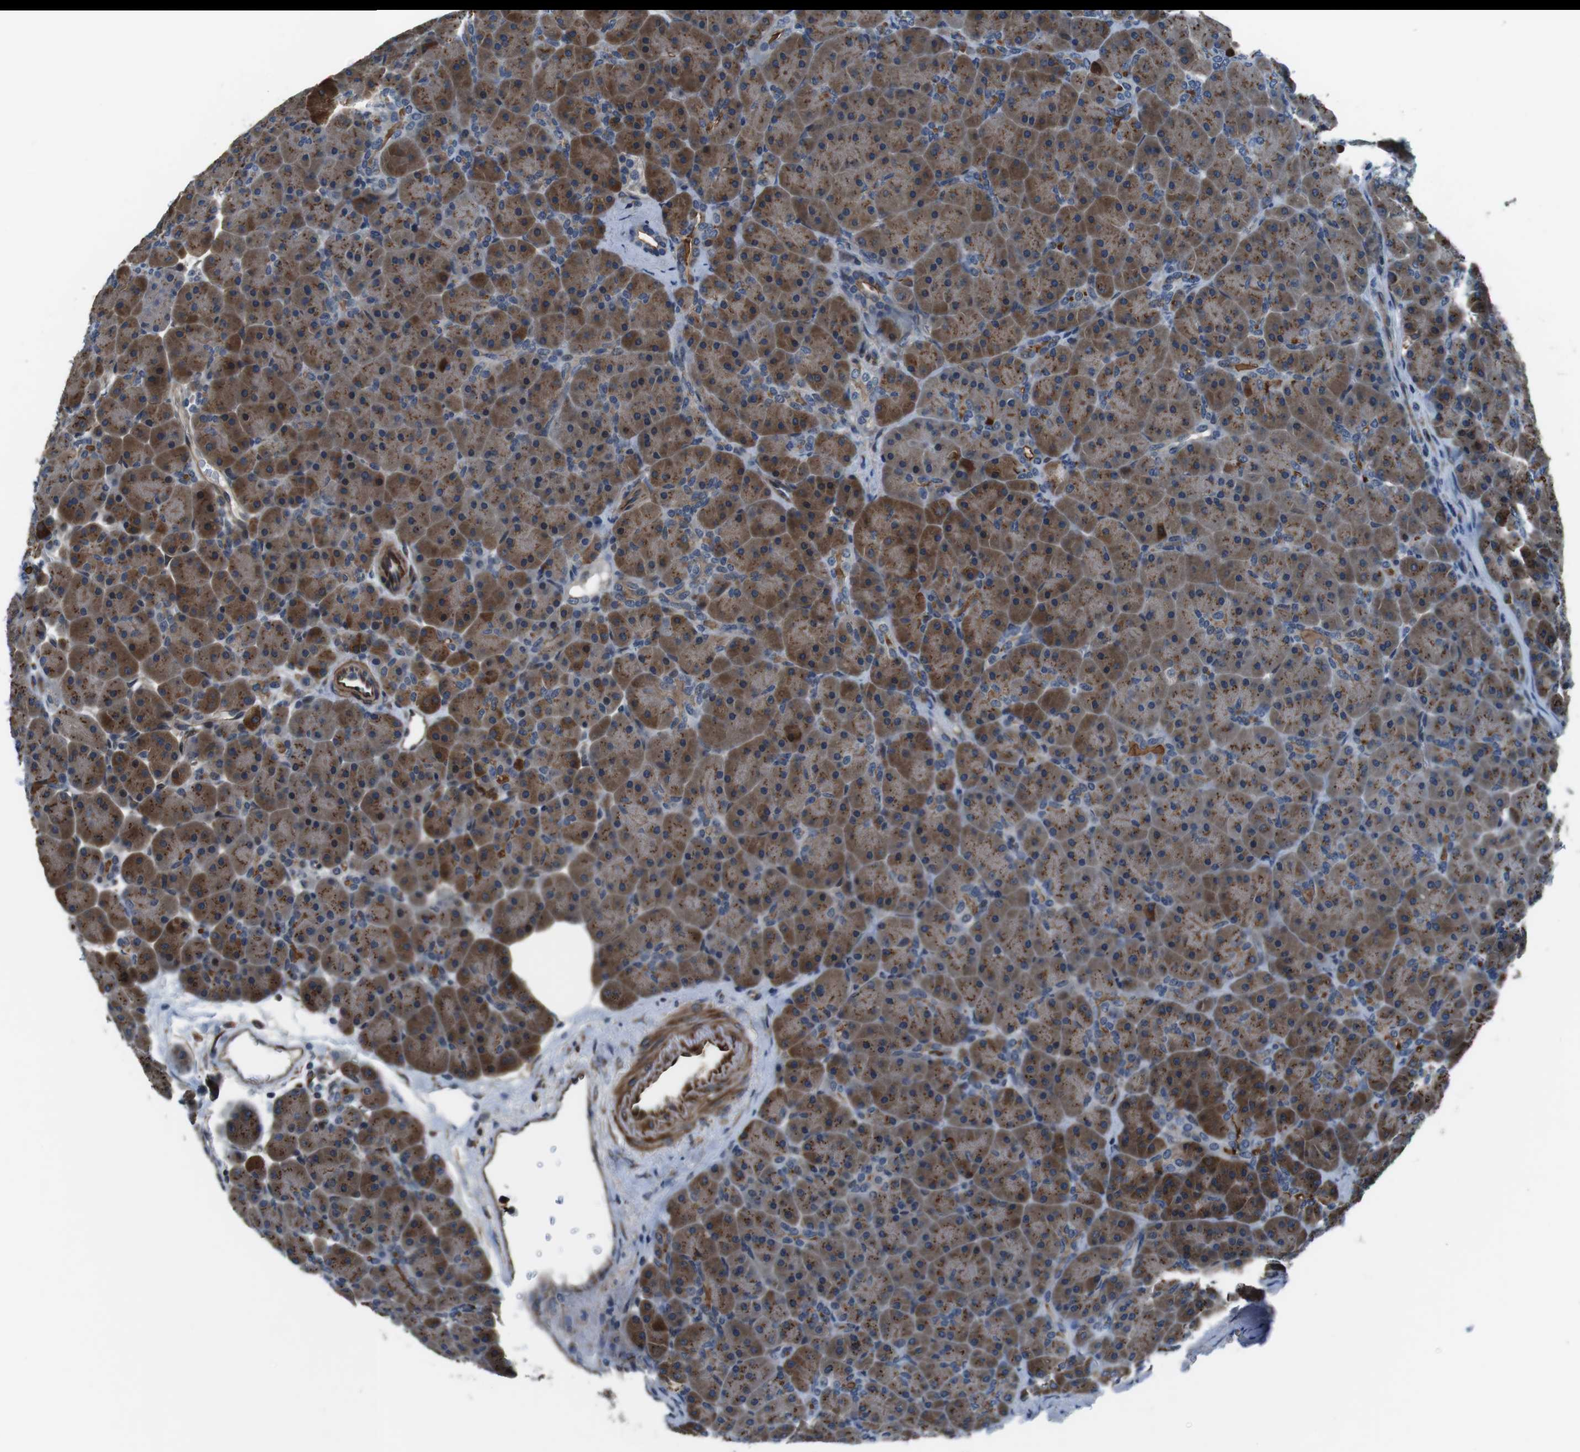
{"staining": {"intensity": "moderate", "quantity": ">75%", "location": "cytoplasmic/membranous"}, "tissue": "pancreas", "cell_type": "Exocrine glandular cells", "image_type": "normal", "snomed": [{"axis": "morphology", "description": "Normal tissue, NOS"}, {"axis": "topography", "description": "Pancreas"}], "caption": "Brown immunohistochemical staining in unremarkable human pancreas shows moderate cytoplasmic/membranous positivity in about >75% of exocrine glandular cells.", "gene": "LRRC49", "patient": {"sex": "male", "age": 66}}